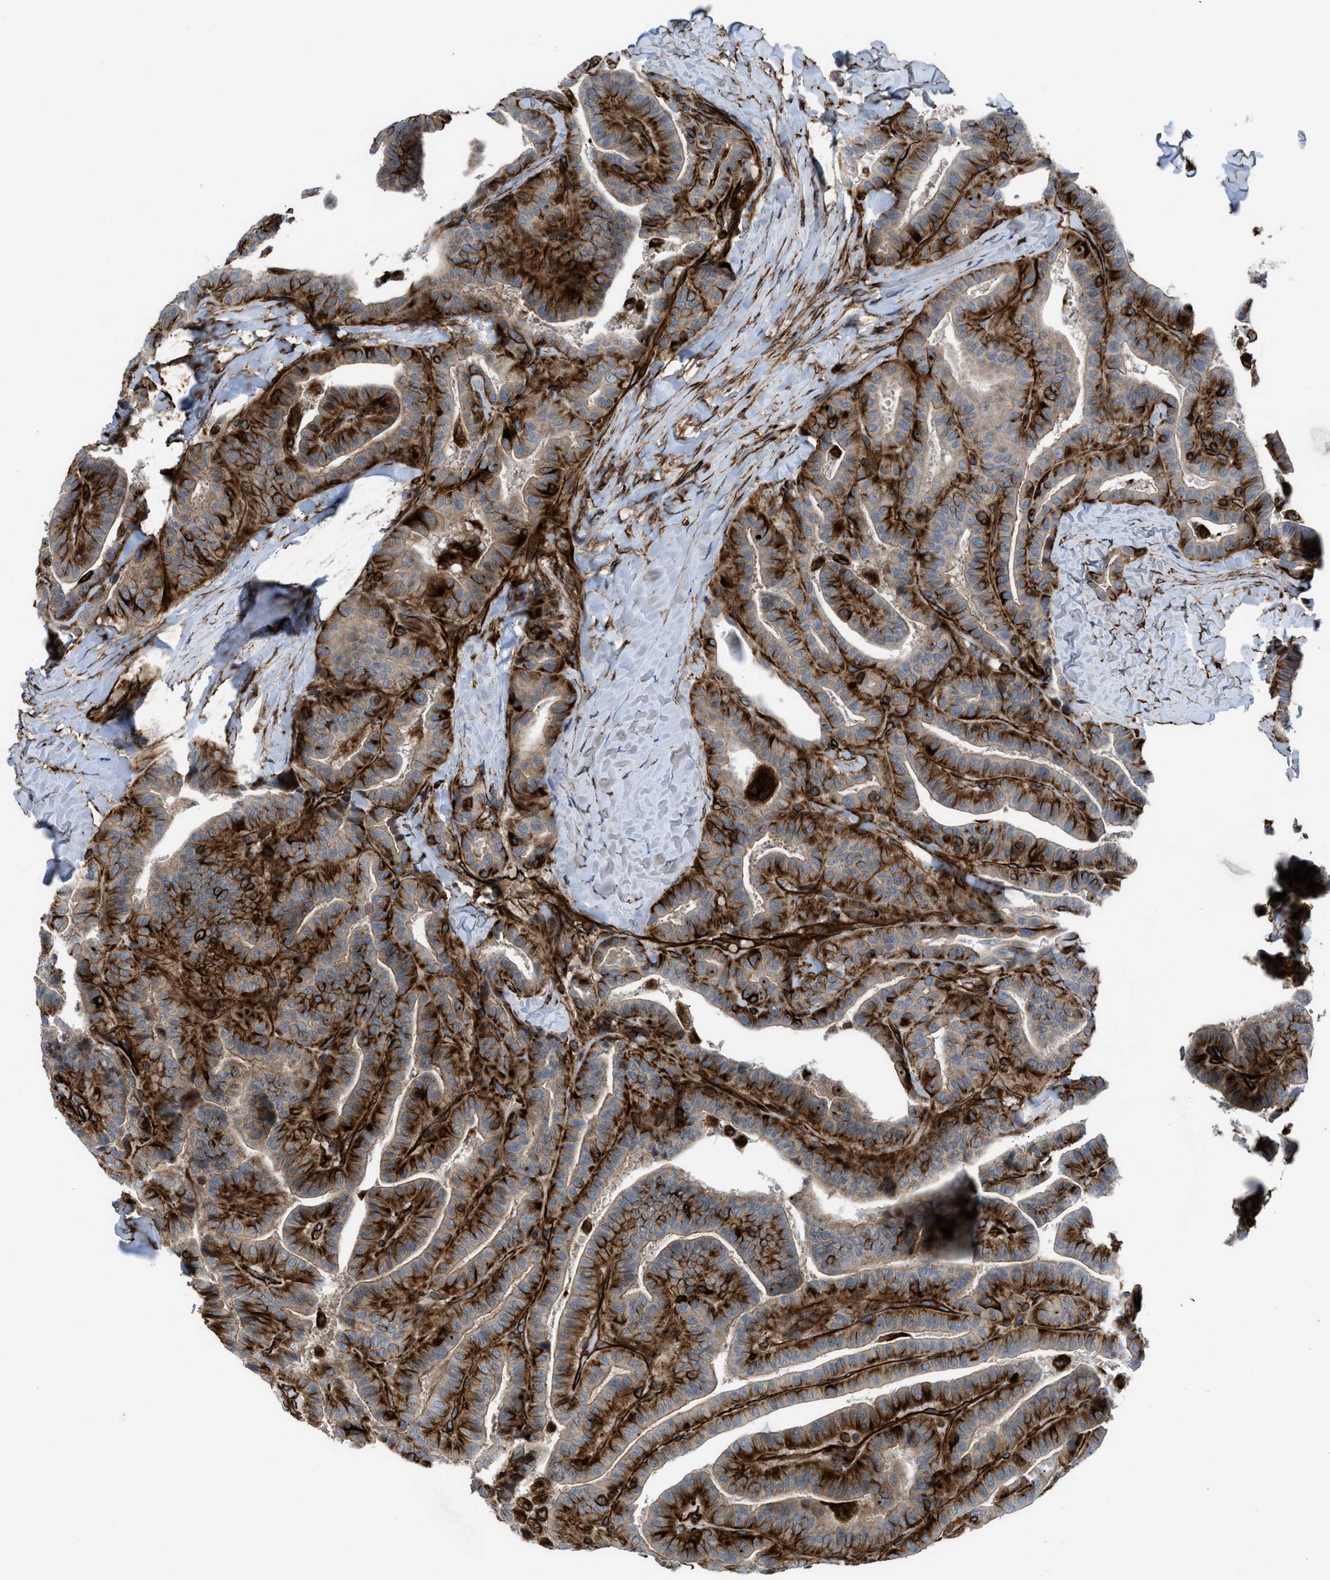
{"staining": {"intensity": "strong", "quantity": "25%-75%", "location": "cytoplasmic/membranous"}, "tissue": "thyroid cancer", "cell_type": "Tumor cells", "image_type": "cancer", "snomed": [{"axis": "morphology", "description": "Papillary adenocarcinoma, NOS"}, {"axis": "topography", "description": "Thyroid gland"}], "caption": "Human thyroid cancer stained with a brown dye demonstrates strong cytoplasmic/membranous positive staining in about 25%-75% of tumor cells.", "gene": "PTPRE", "patient": {"sex": "male", "age": 77}}